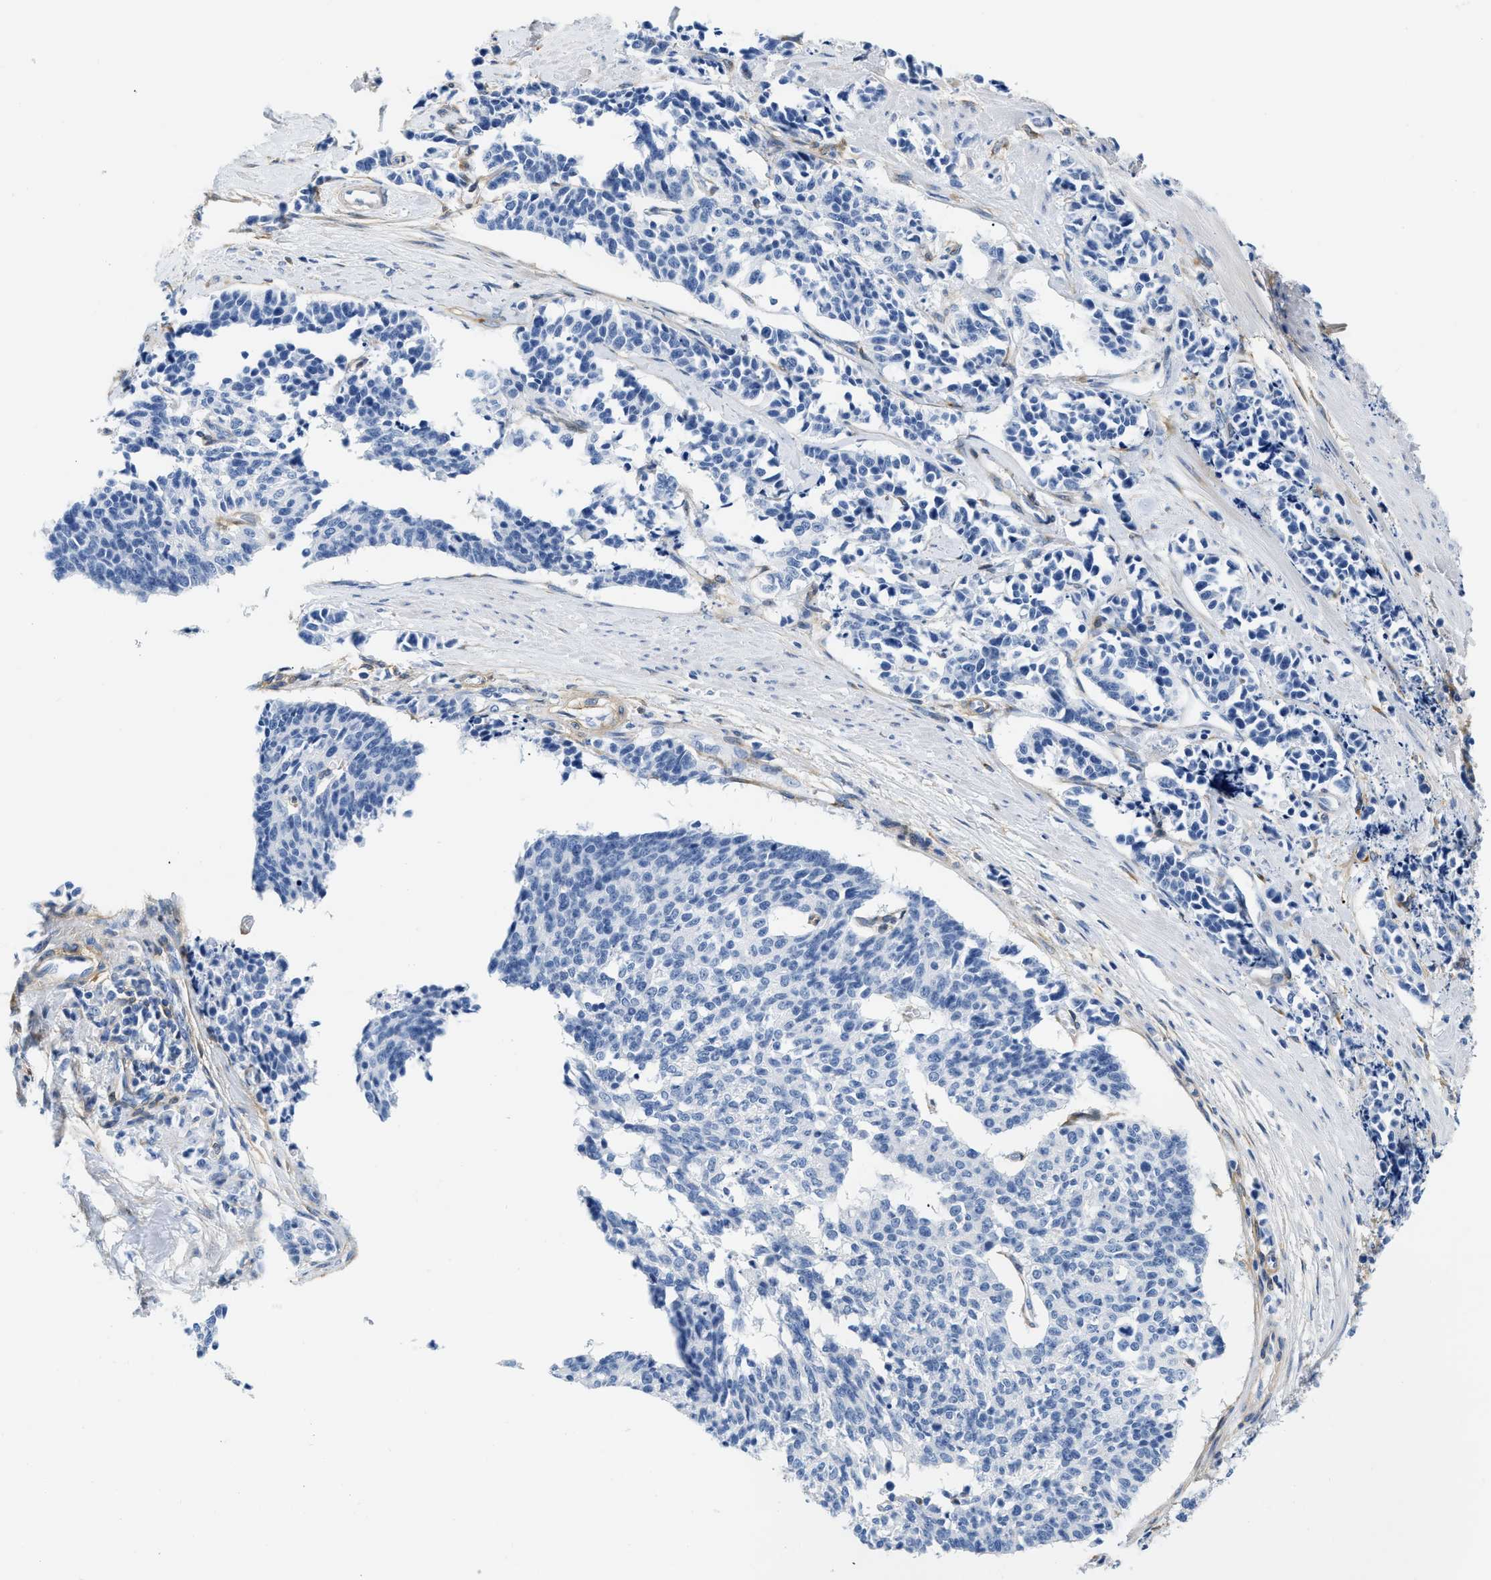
{"staining": {"intensity": "negative", "quantity": "none", "location": "none"}, "tissue": "cervical cancer", "cell_type": "Tumor cells", "image_type": "cancer", "snomed": [{"axis": "morphology", "description": "Squamous cell carcinoma, NOS"}, {"axis": "topography", "description": "Cervix"}], "caption": "There is no significant positivity in tumor cells of squamous cell carcinoma (cervical).", "gene": "PDGFRB", "patient": {"sex": "female", "age": 35}}